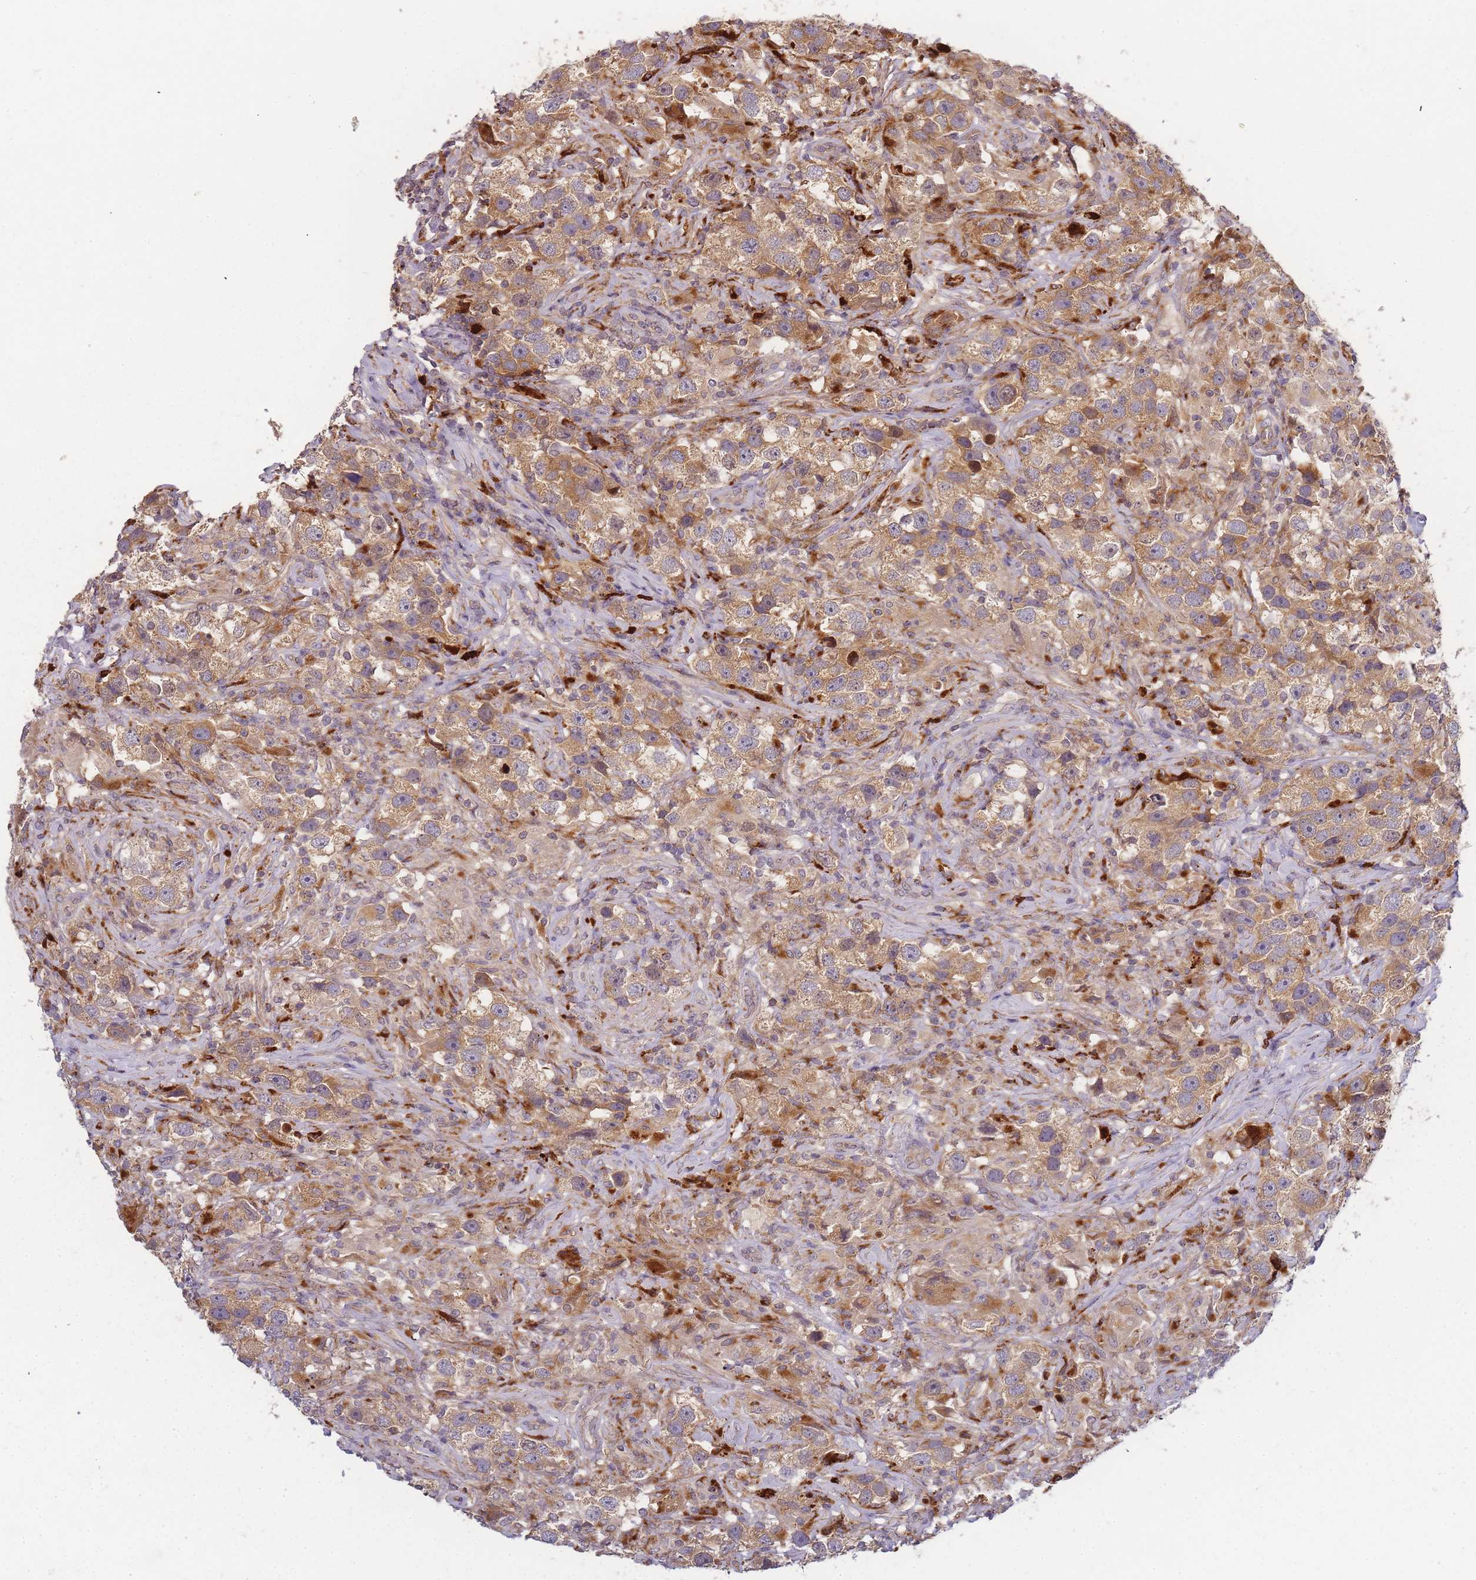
{"staining": {"intensity": "moderate", "quantity": ">75%", "location": "cytoplasmic/membranous"}, "tissue": "testis cancer", "cell_type": "Tumor cells", "image_type": "cancer", "snomed": [{"axis": "morphology", "description": "Seminoma, NOS"}, {"axis": "topography", "description": "Testis"}], "caption": "Immunohistochemical staining of testis seminoma demonstrates moderate cytoplasmic/membranous protein staining in approximately >75% of tumor cells.", "gene": "ATG5", "patient": {"sex": "male", "age": 49}}